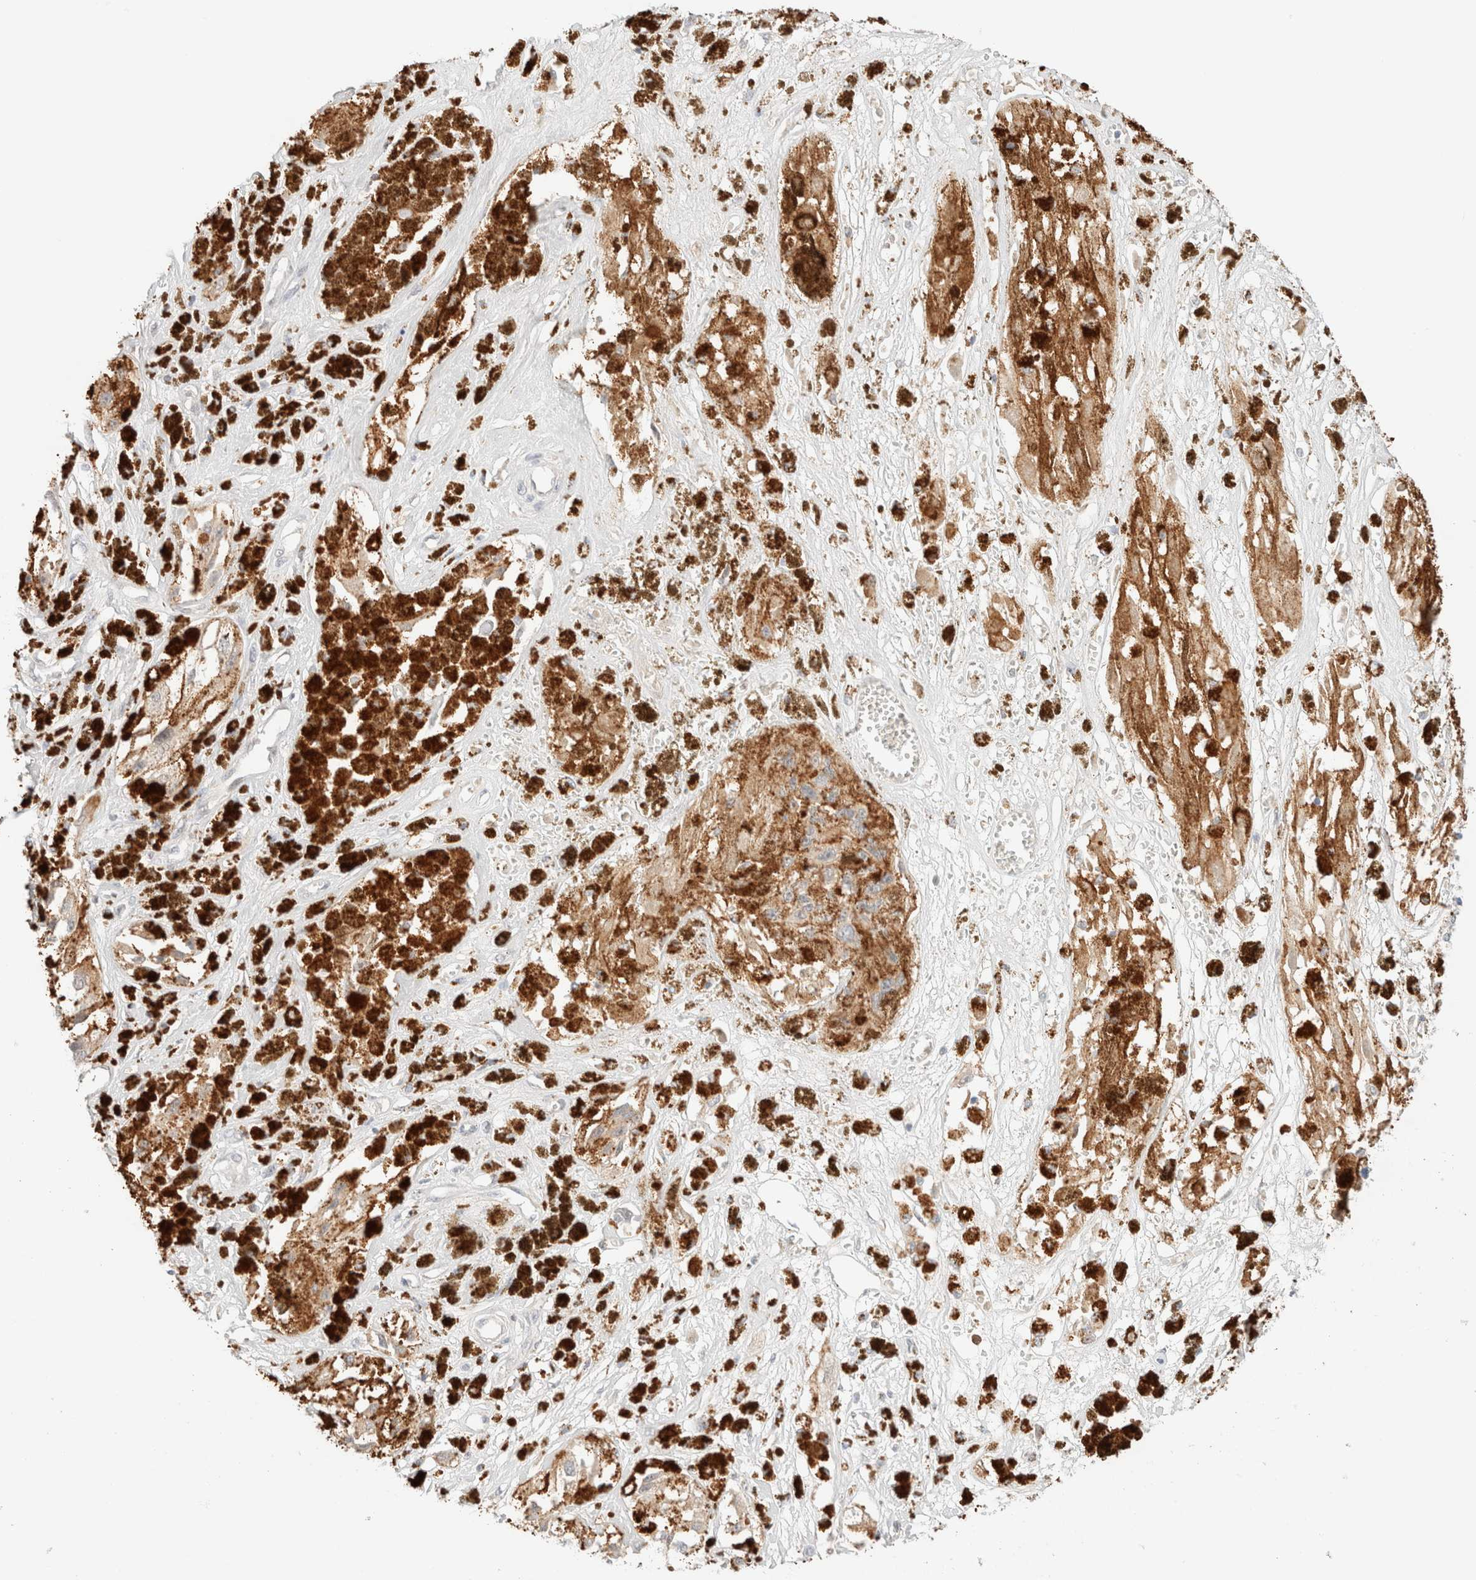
{"staining": {"intensity": "negative", "quantity": "none", "location": "none"}, "tissue": "melanoma", "cell_type": "Tumor cells", "image_type": "cancer", "snomed": [{"axis": "morphology", "description": "Malignant melanoma, NOS"}, {"axis": "topography", "description": "Skin"}], "caption": "Tumor cells are negative for protein expression in human malignant melanoma.", "gene": "SGSM2", "patient": {"sex": "male", "age": 88}}